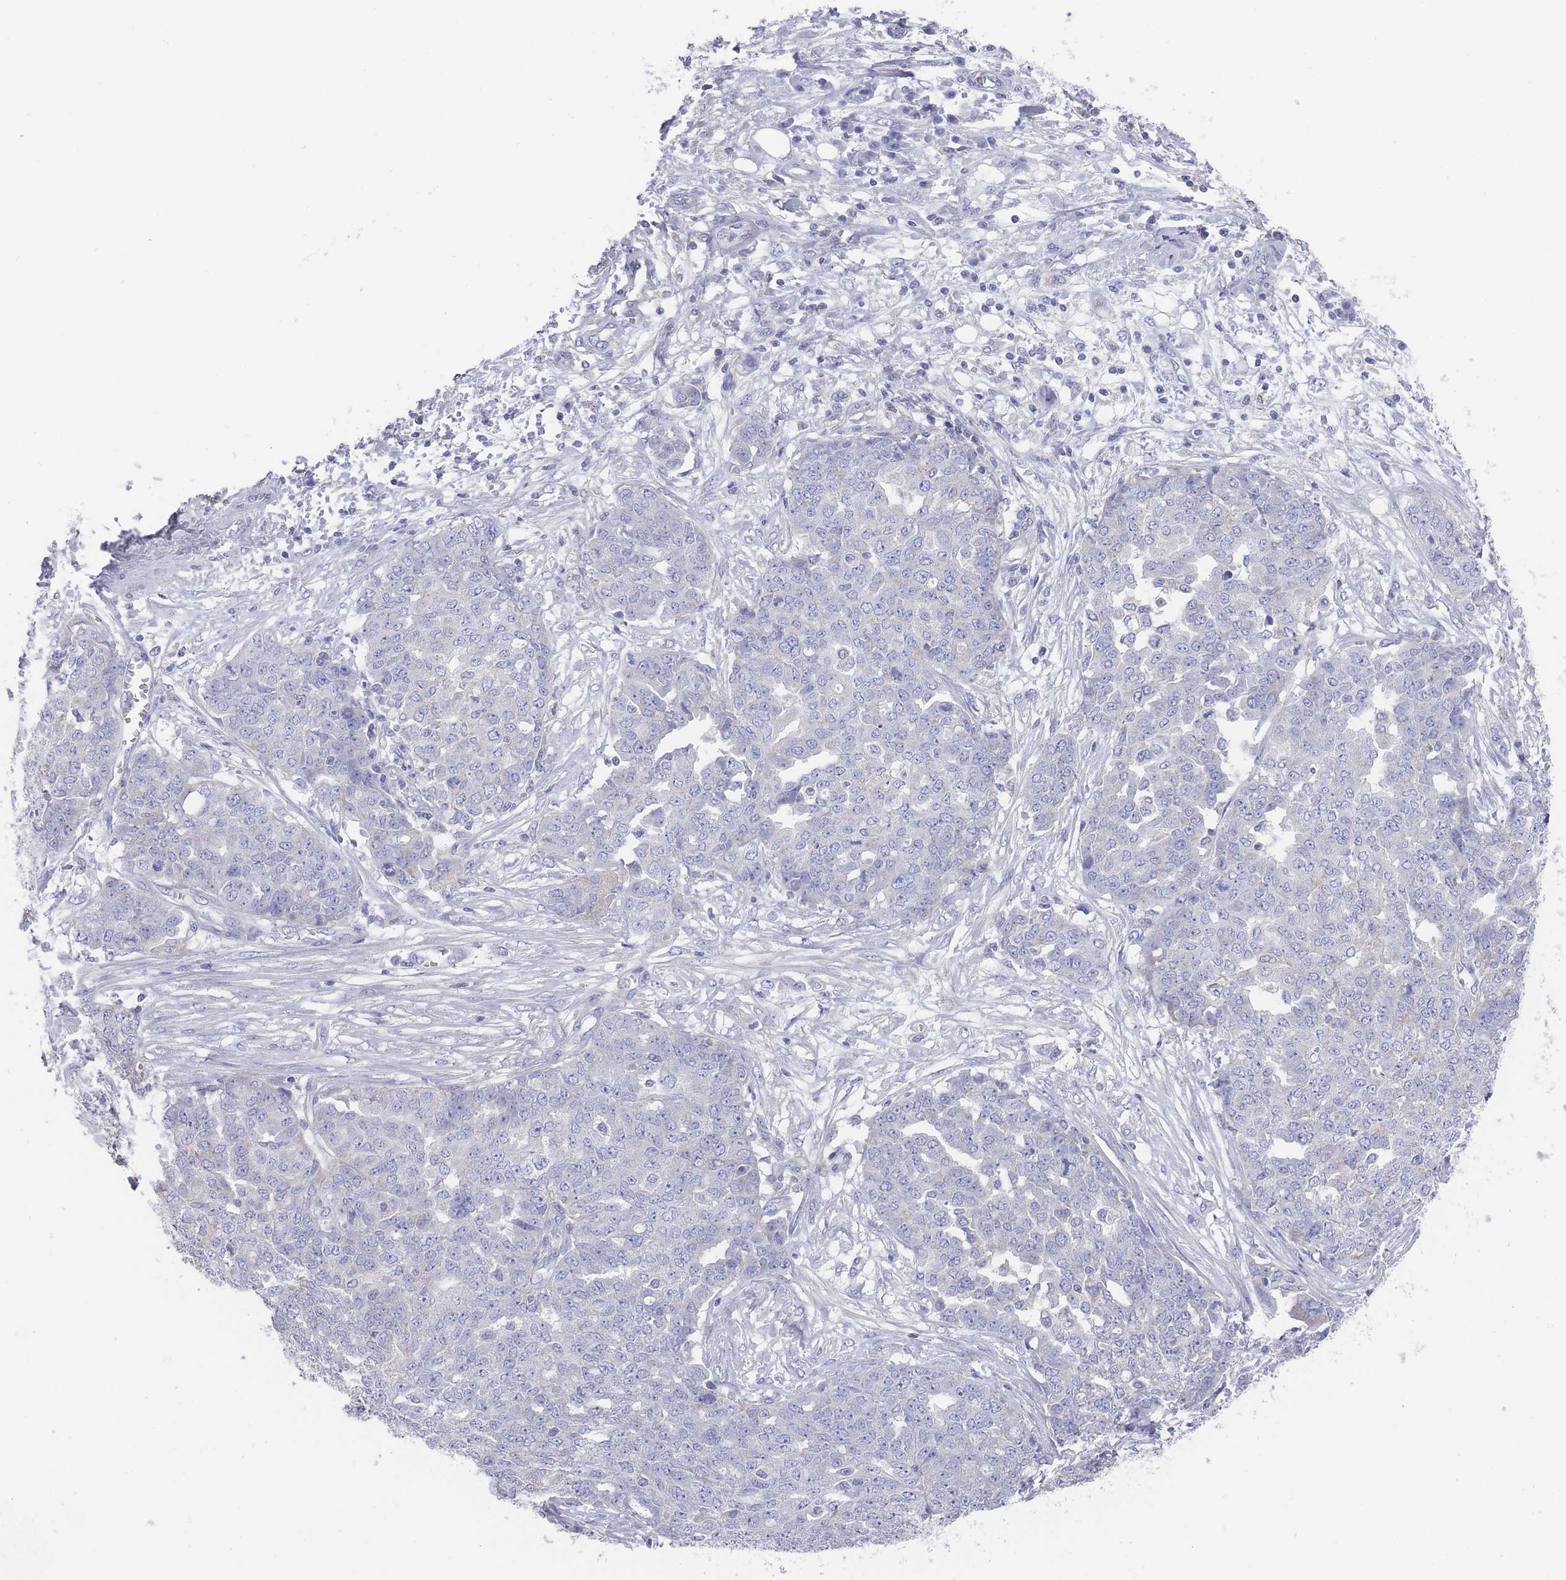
{"staining": {"intensity": "negative", "quantity": "none", "location": "none"}, "tissue": "ovarian cancer", "cell_type": "Tumor cells", "image_type": "cancer", "snomed": [{"axis": "morphology", "description": "Cystadenocarcinoma, serous, NOS"}, {"axis": "topography", "description": "Soft tissue"}, {"axis": "topography", "description": "Ovary"}], "caption": "DAB (3,3'-diaminobenzidine) immunohistochemical staining of human serous cystadenocarcinoma (ovarian) demonstrates no significant staining in tumor cells.", "gene": "SCCPDH", "patient": {"sex": "female", "age": 57}}